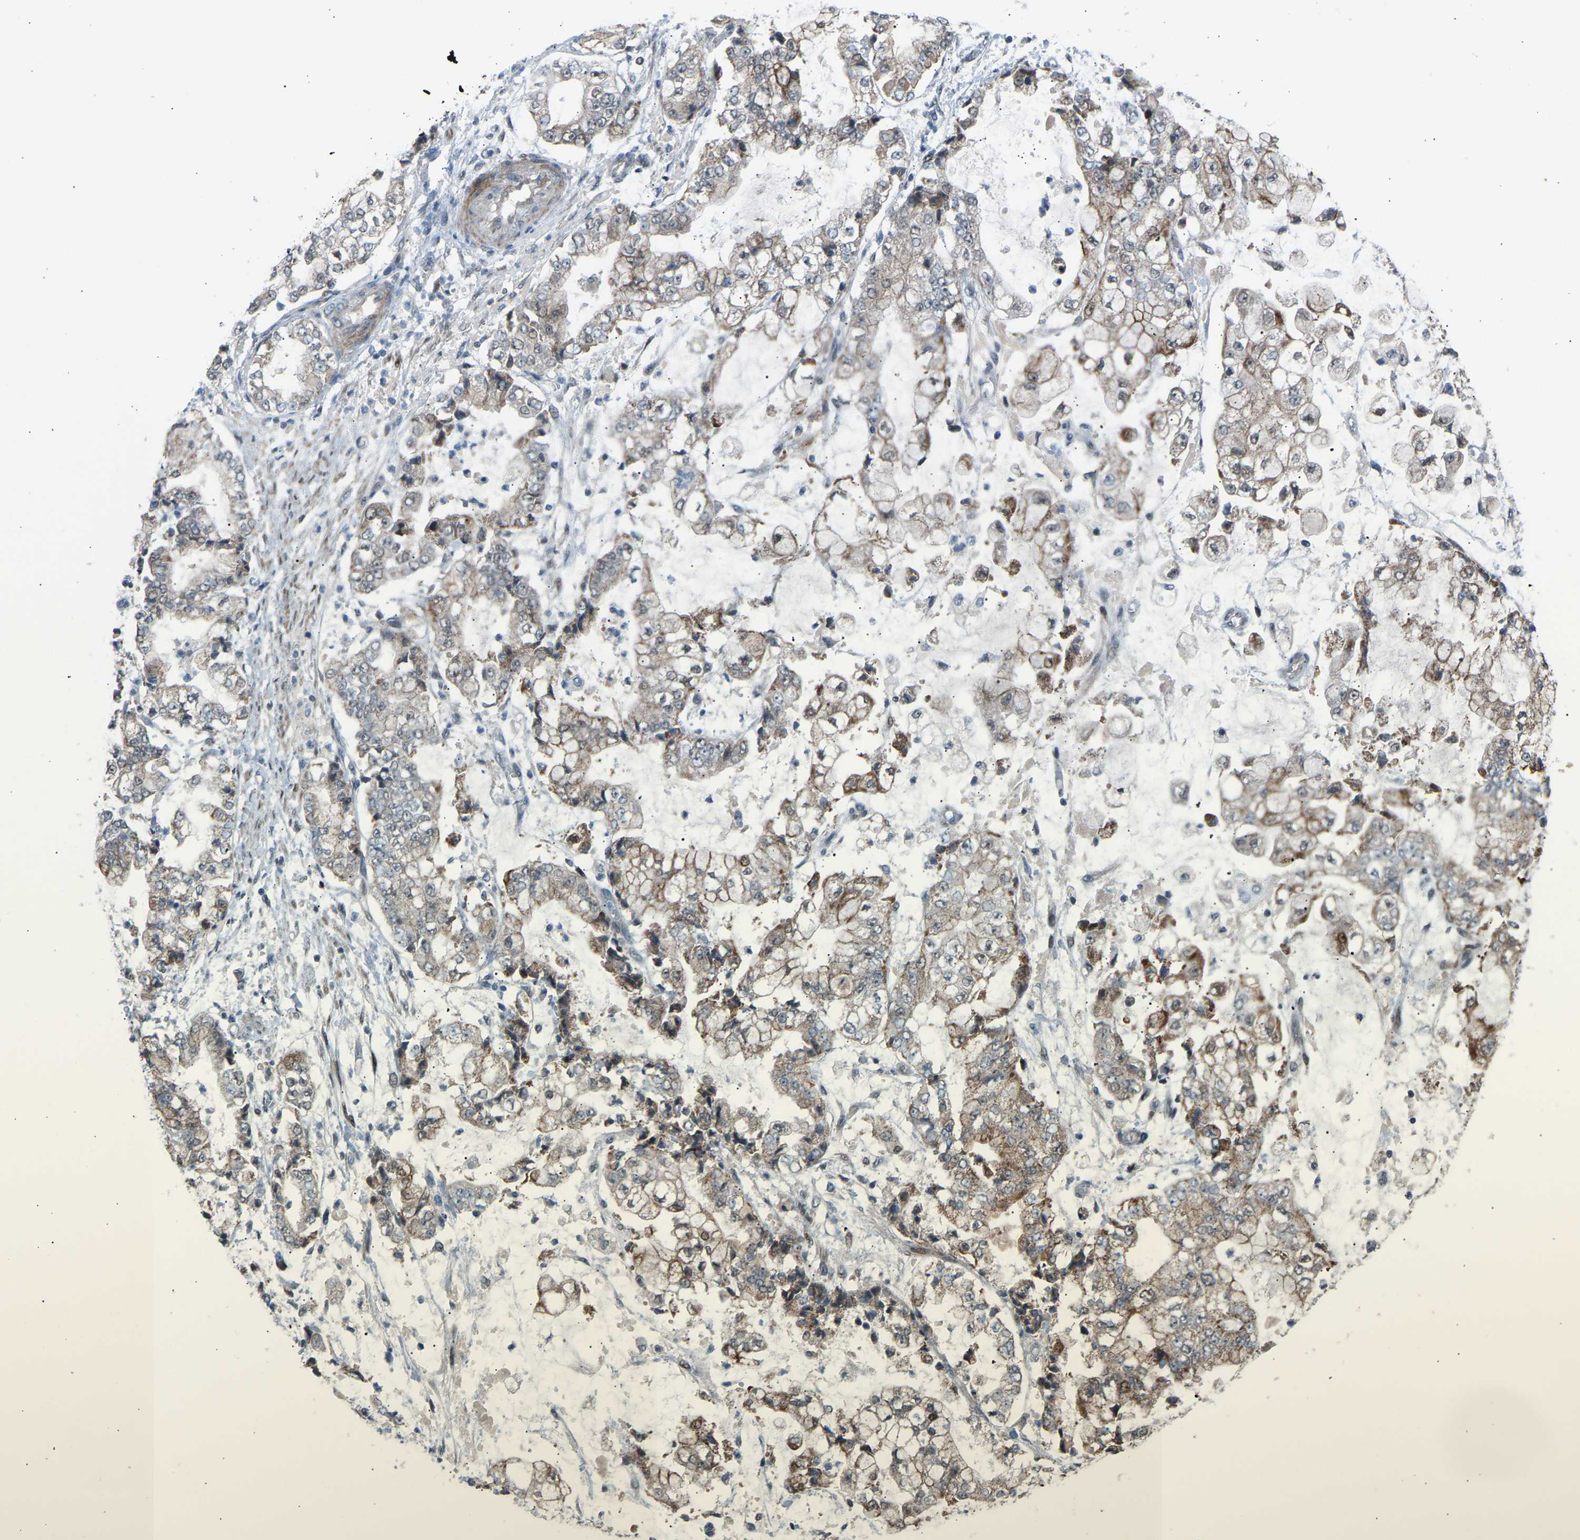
{"staining": {"intensity": "weak", "quantity": "<25%", "location": "cytoplasmic/membranous"}, "tissue": "stomach cancer", "cell_type": "Tumor cells", "image_type": "cancer", "snomed": [{"axis": "morphology", "description": "Adenocarcinoma, NOS"}, {"axis": "topography", "description": "Stomach"}], "caption": "There is no significant staining in tumor cells of stomach cancer.", "gene": "VPS41", "patient": {"sex": "male", "age": 76}}